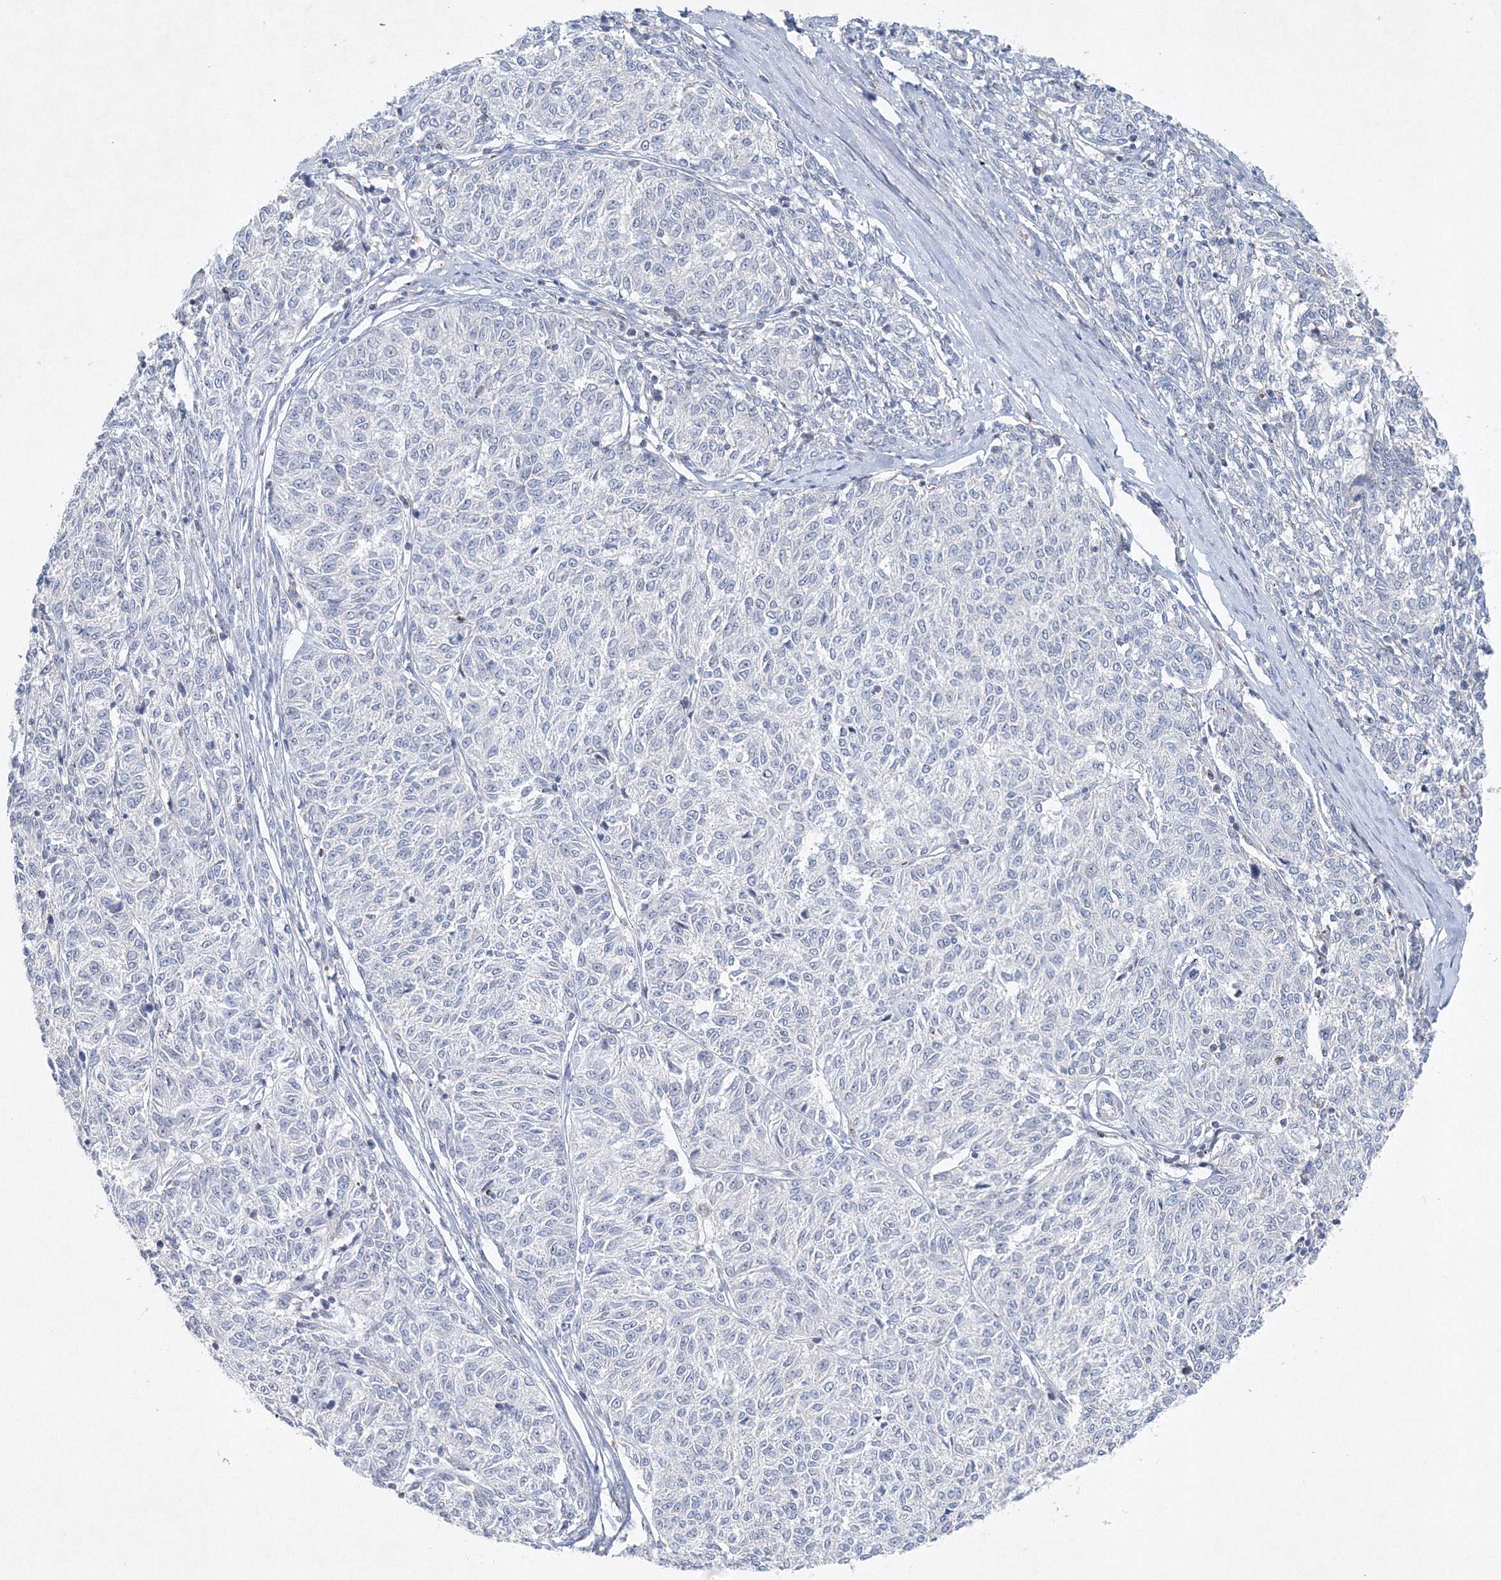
{"staining": {"intensity": "negative", "quantity": "none", "location": "none"}, "tissue": "melanoma", "cell_type": "Tumor cells", "image_type": "cancer", "snomed": [{"axis": "morphology", "description": "Malignant melanoma, NOS"}, {"axis": "topography", "description": "Skin"}], "caption": "Tumor cells are negative for brown protein staining in malignant melanoma.", "gene": "SH3BP5", "patient": {"sex": "female", "age": 72}}